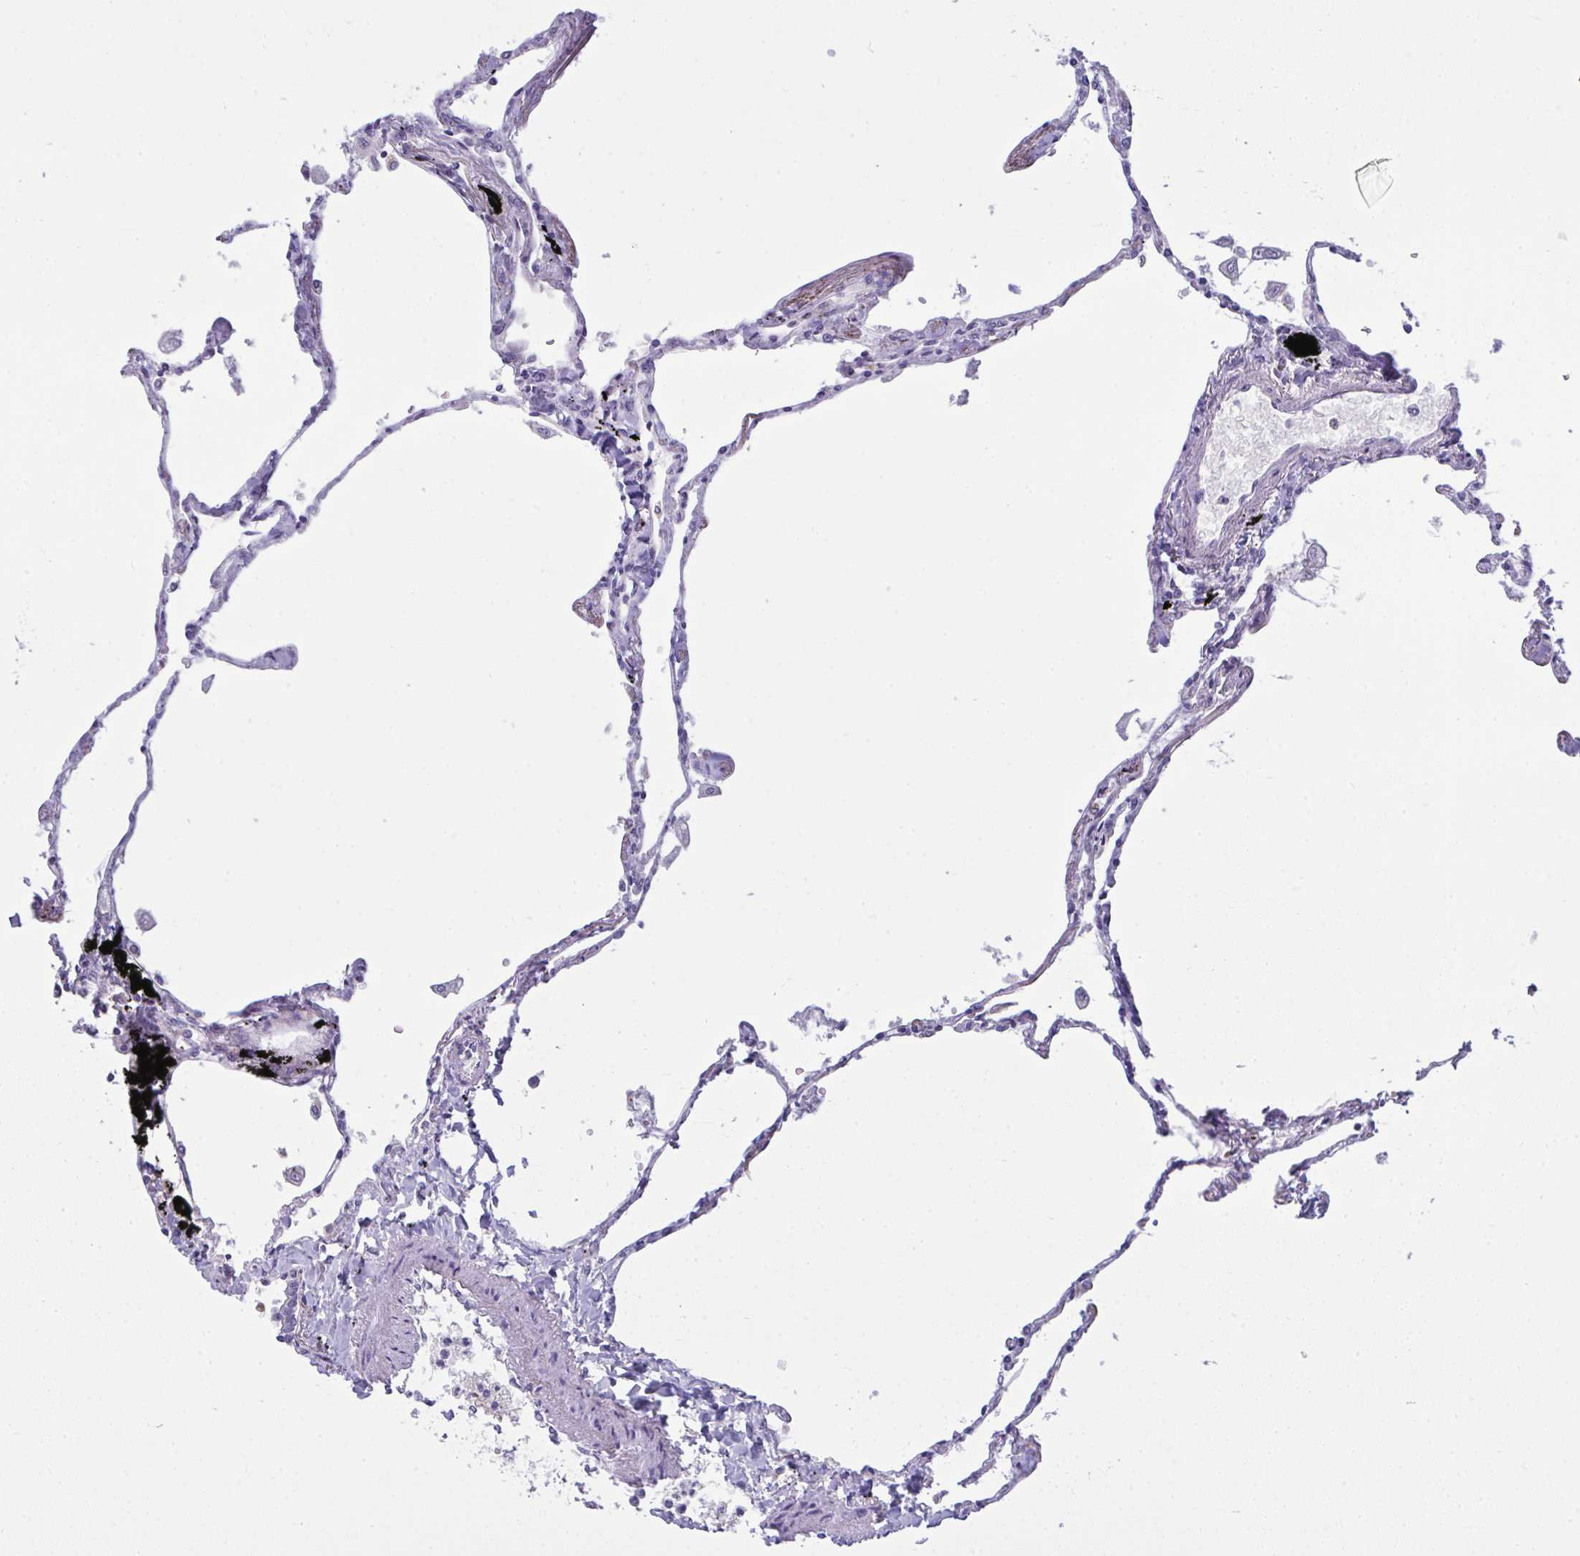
{"staining": {"intensity": "negative", "quantity": "none", "location": "none"}, "tissue": "lung", "cell_type": "Alveolar cells", "image_type": "normal", "snomed": [{"axis": "morphology", "description": "Normal tissue, NOS"}, {"axis": "topography", "description": "Lung"}], "caption": "Immunohistochemical staining of normal human lung demonstrates no significant positivity in alveolar cells.", "gene": "RANBP2", "patient": {"sex": "female", "age": 67}}